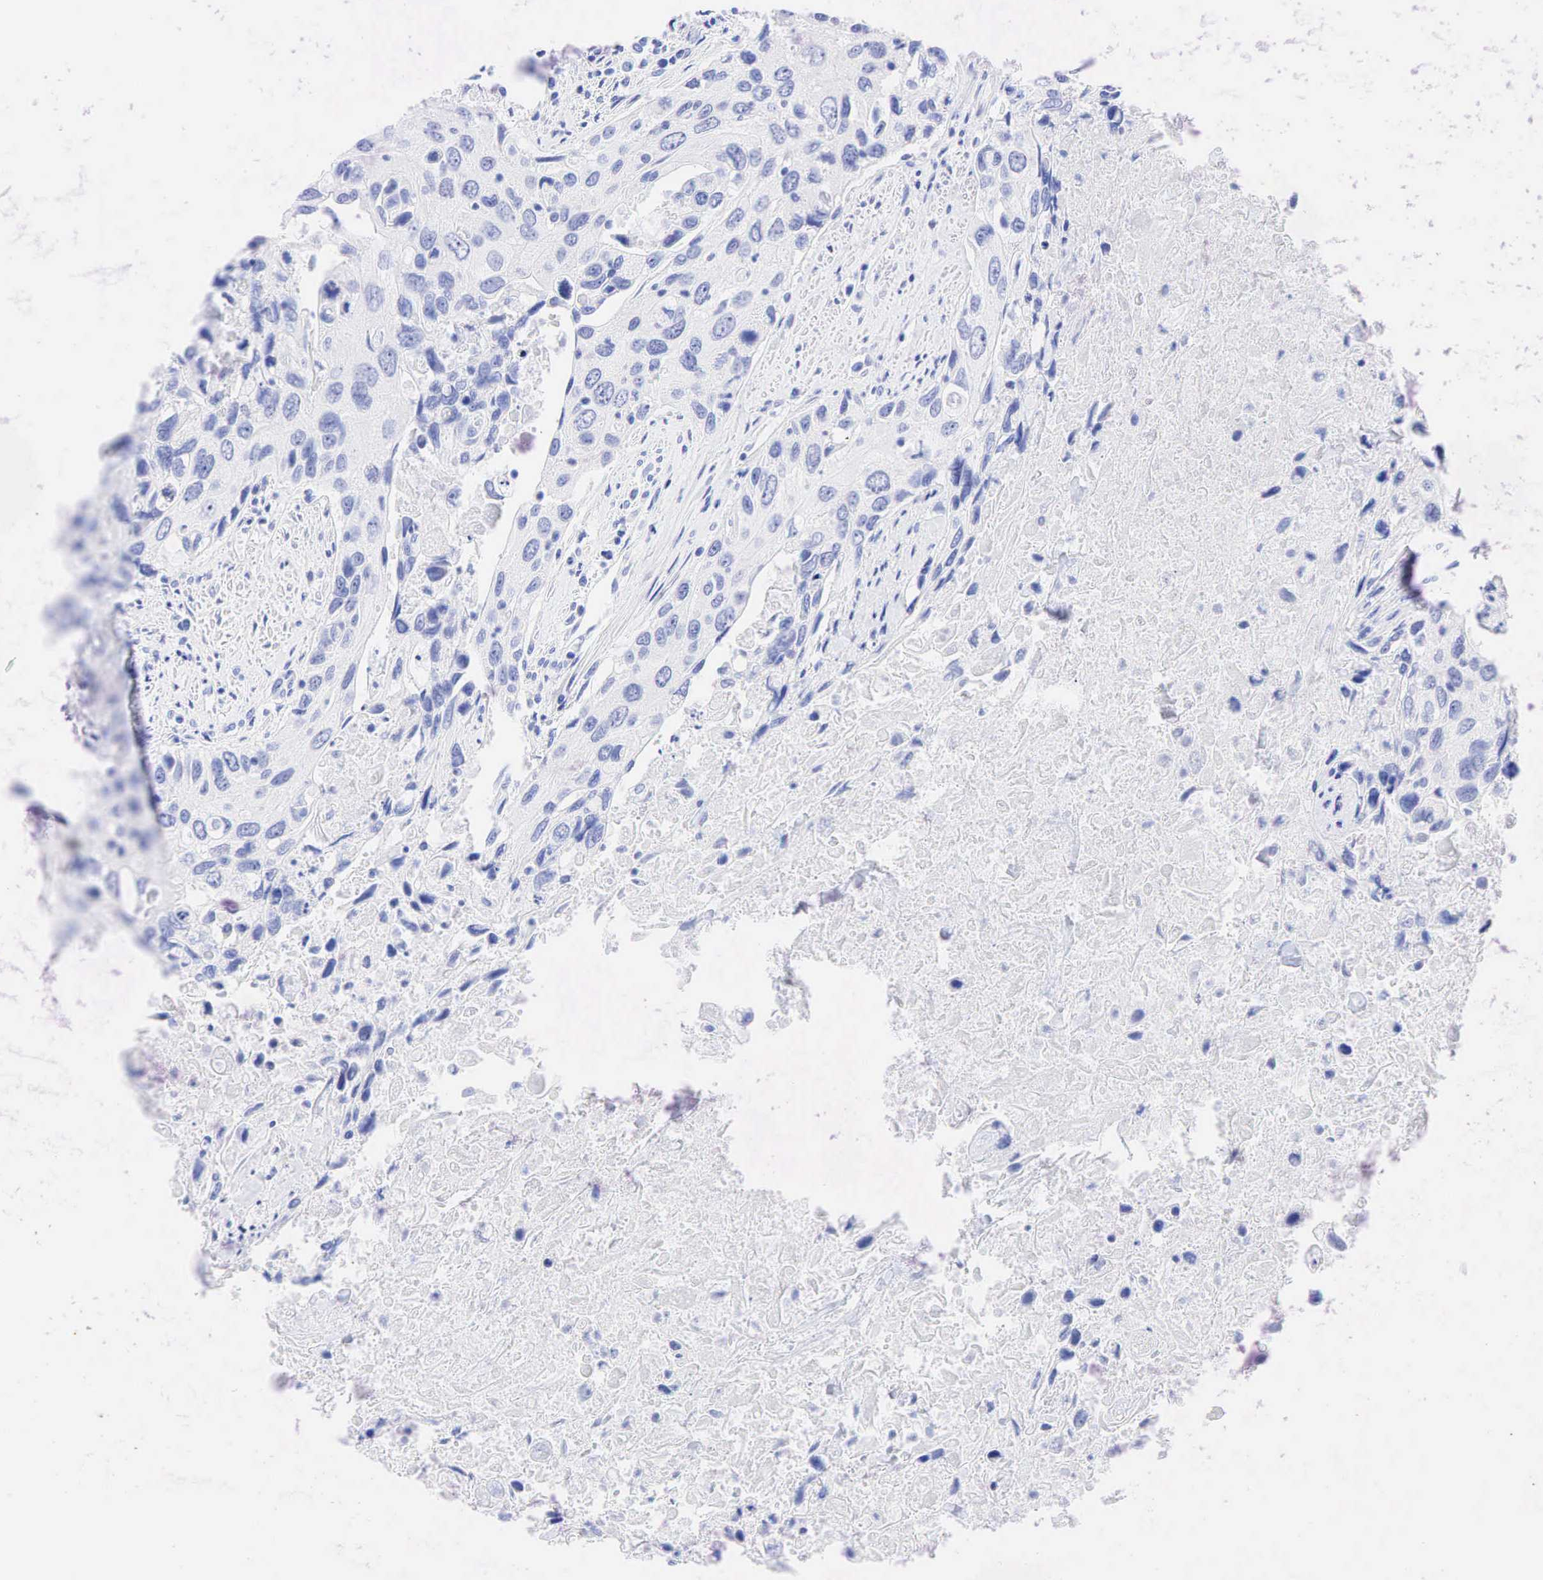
{"staining": {"intensity": "negative", "quantity": "none", "location": "none"}, "tissue": "urothelial cancer", "cell_type": "Tumor cells", "image_type": "cancer", "snomed": [{"axis": "morphology", "description": "Urothelial carcinoma, High grade"}, {"axis": "topography", "description": "Urinary bladder"}], "caption": "Immunohistochemistry (IHC) photomicrograph of neoplastic tissue: urothelial cancer stained with DAB (3,3'-diaminobenzidine) shows no significant protein positivity in tumor cells.", "gene": "ESR1", "patient": {"sex": "male", "age": 71}}